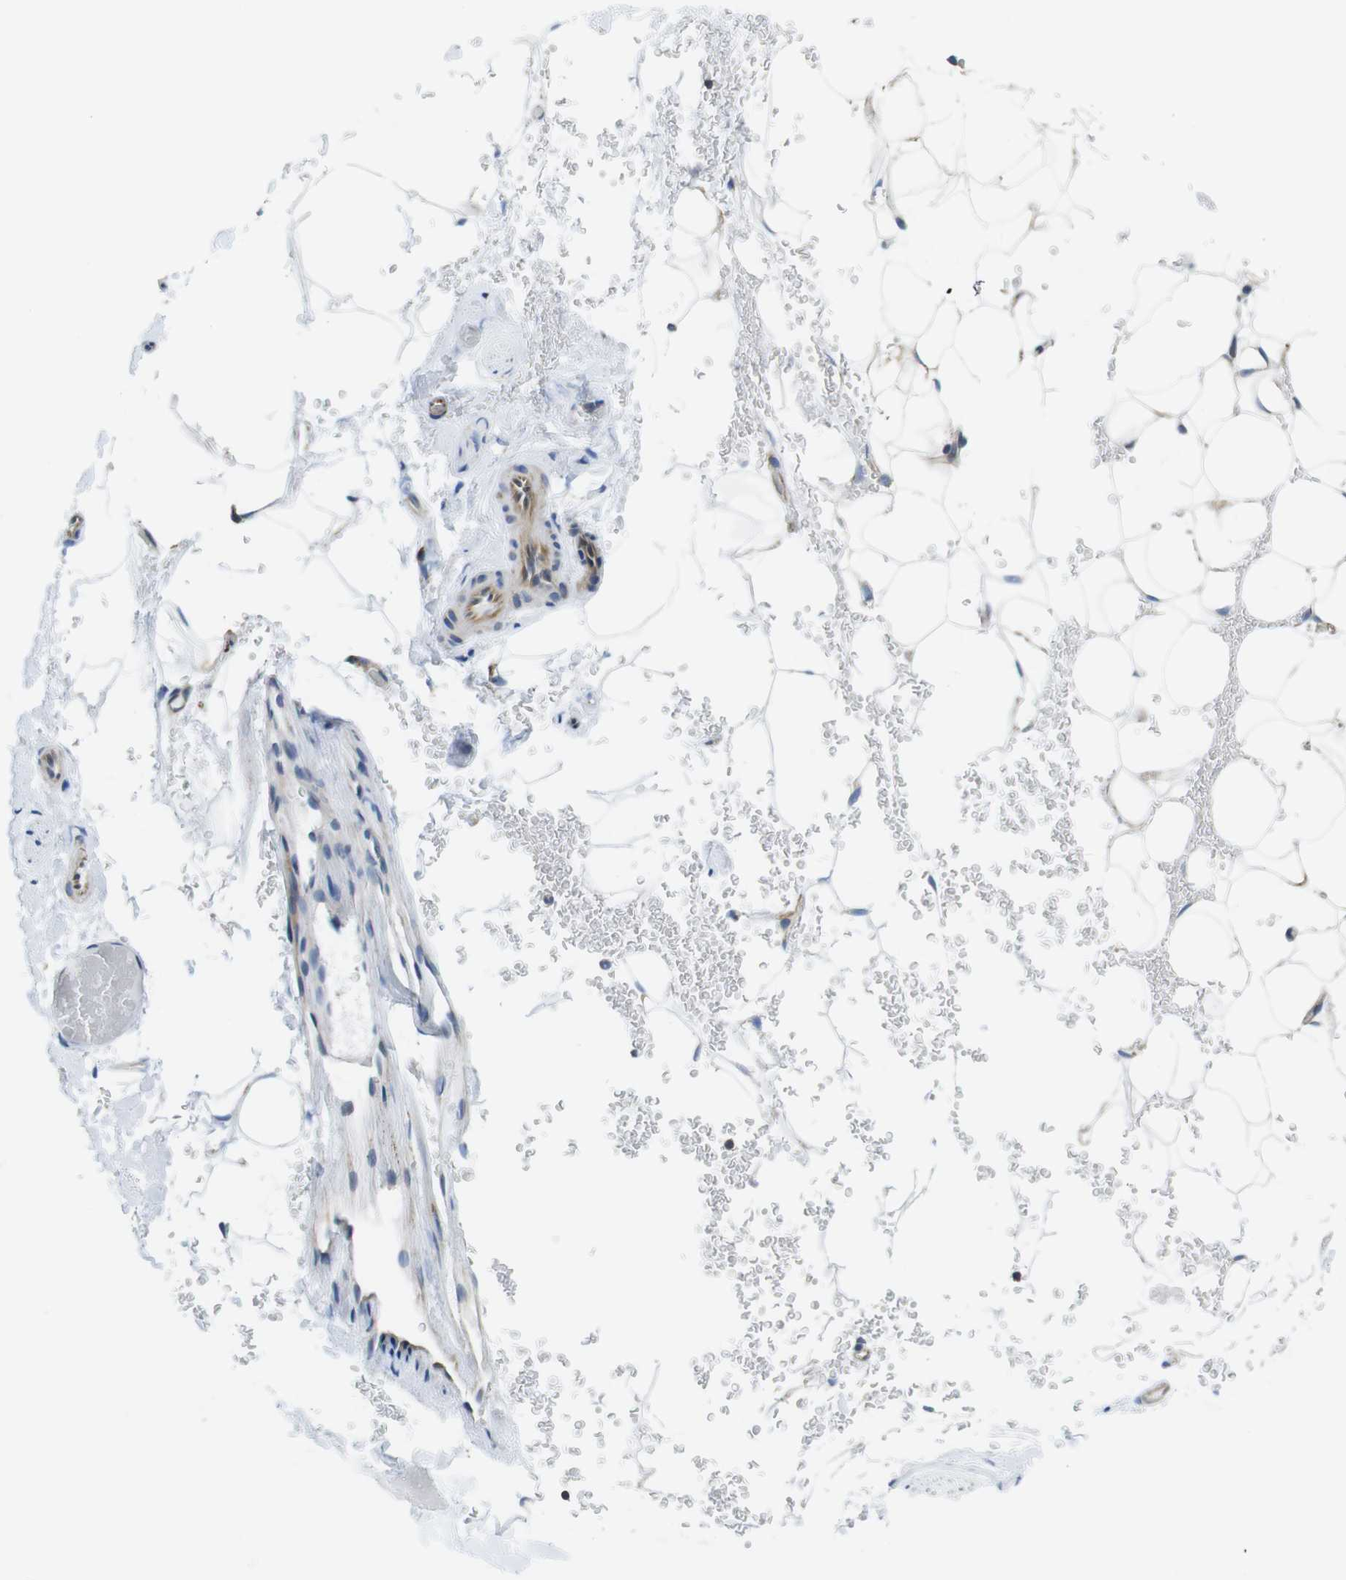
{"staining": {"intensity": "negative", "quantity": "none", "location": "none"}, "tissue": "adipose tissue", "cell_type": "Adipocytes", "image_type": "normal", "snomed": [{"axis": "morphology", "description": "Normal tissue, NOS"}, {"axis": "topography", "description": "Peripheral nerve tissue"}], "caption": "A histopathology image of adipose tissue stained for a protein demonstrates no brown staining in adipocytes. (Stains: DAB (3,3'-diaminobenzidine) IHC with hematoxylin counter stain, Microscopy: brightfield microscopy at high magnification).", "gene": "KCNE3", "patient": {"sex": "male", "age": 70}}